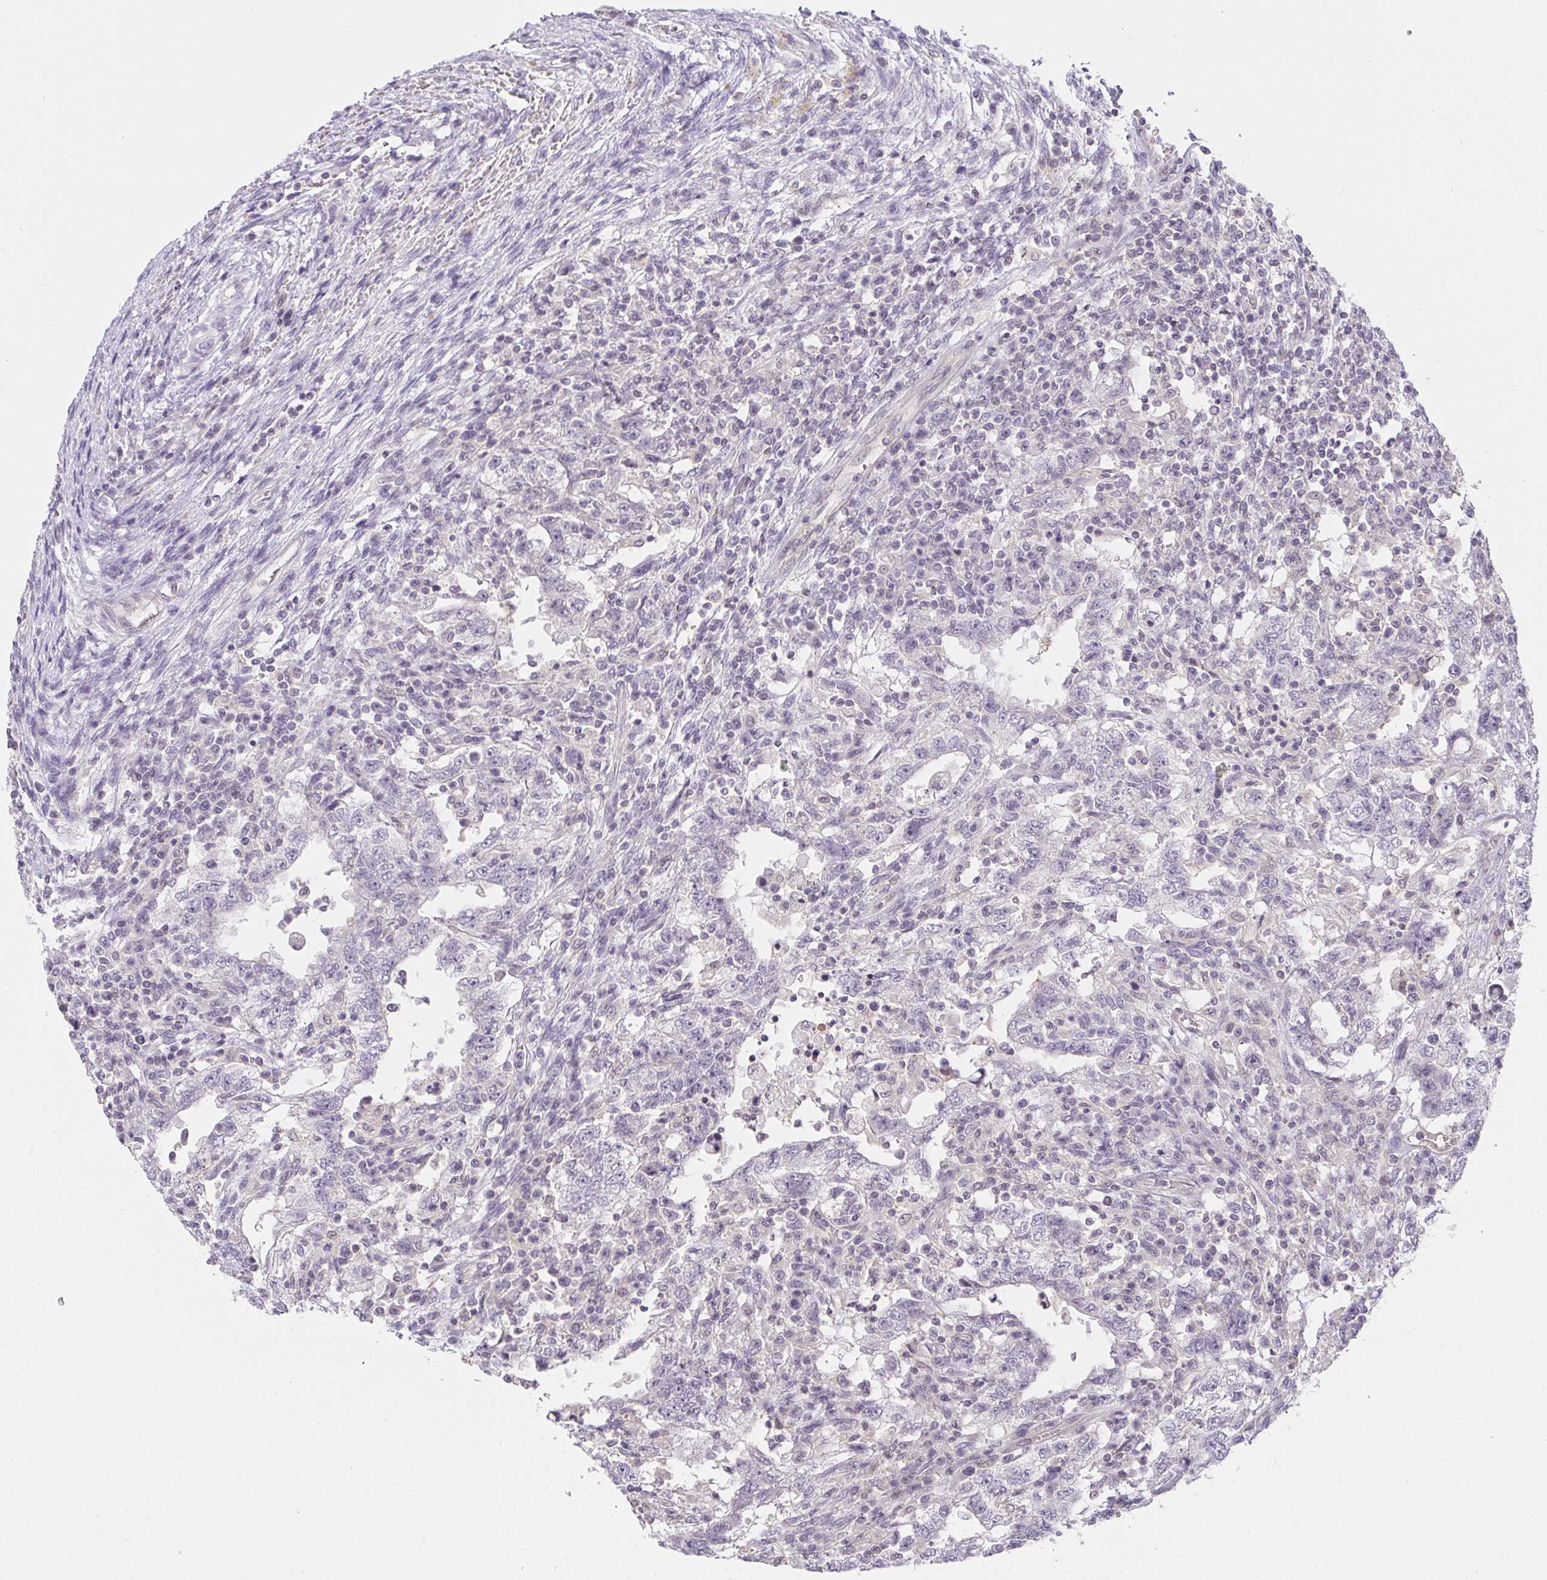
{"staining": {"intensity": "negative", "quantity": "none", "location": "none"}, "tissue": "testis cancer", "cell_type": "Tumor cells", "image_type": "cancer", "snomed": [{"axis": "morphology", "description": "Carcinoma, Embryonal, NOS"}, {"axis": "topography", "description": "Testis"}], "caption": "Testis cancer (embryonal carcinoma) stained for a protein using IHC reveals no expression tumor cells.", "gene": "GSDMB", "patient": {"sex": "male", "age": 26}}